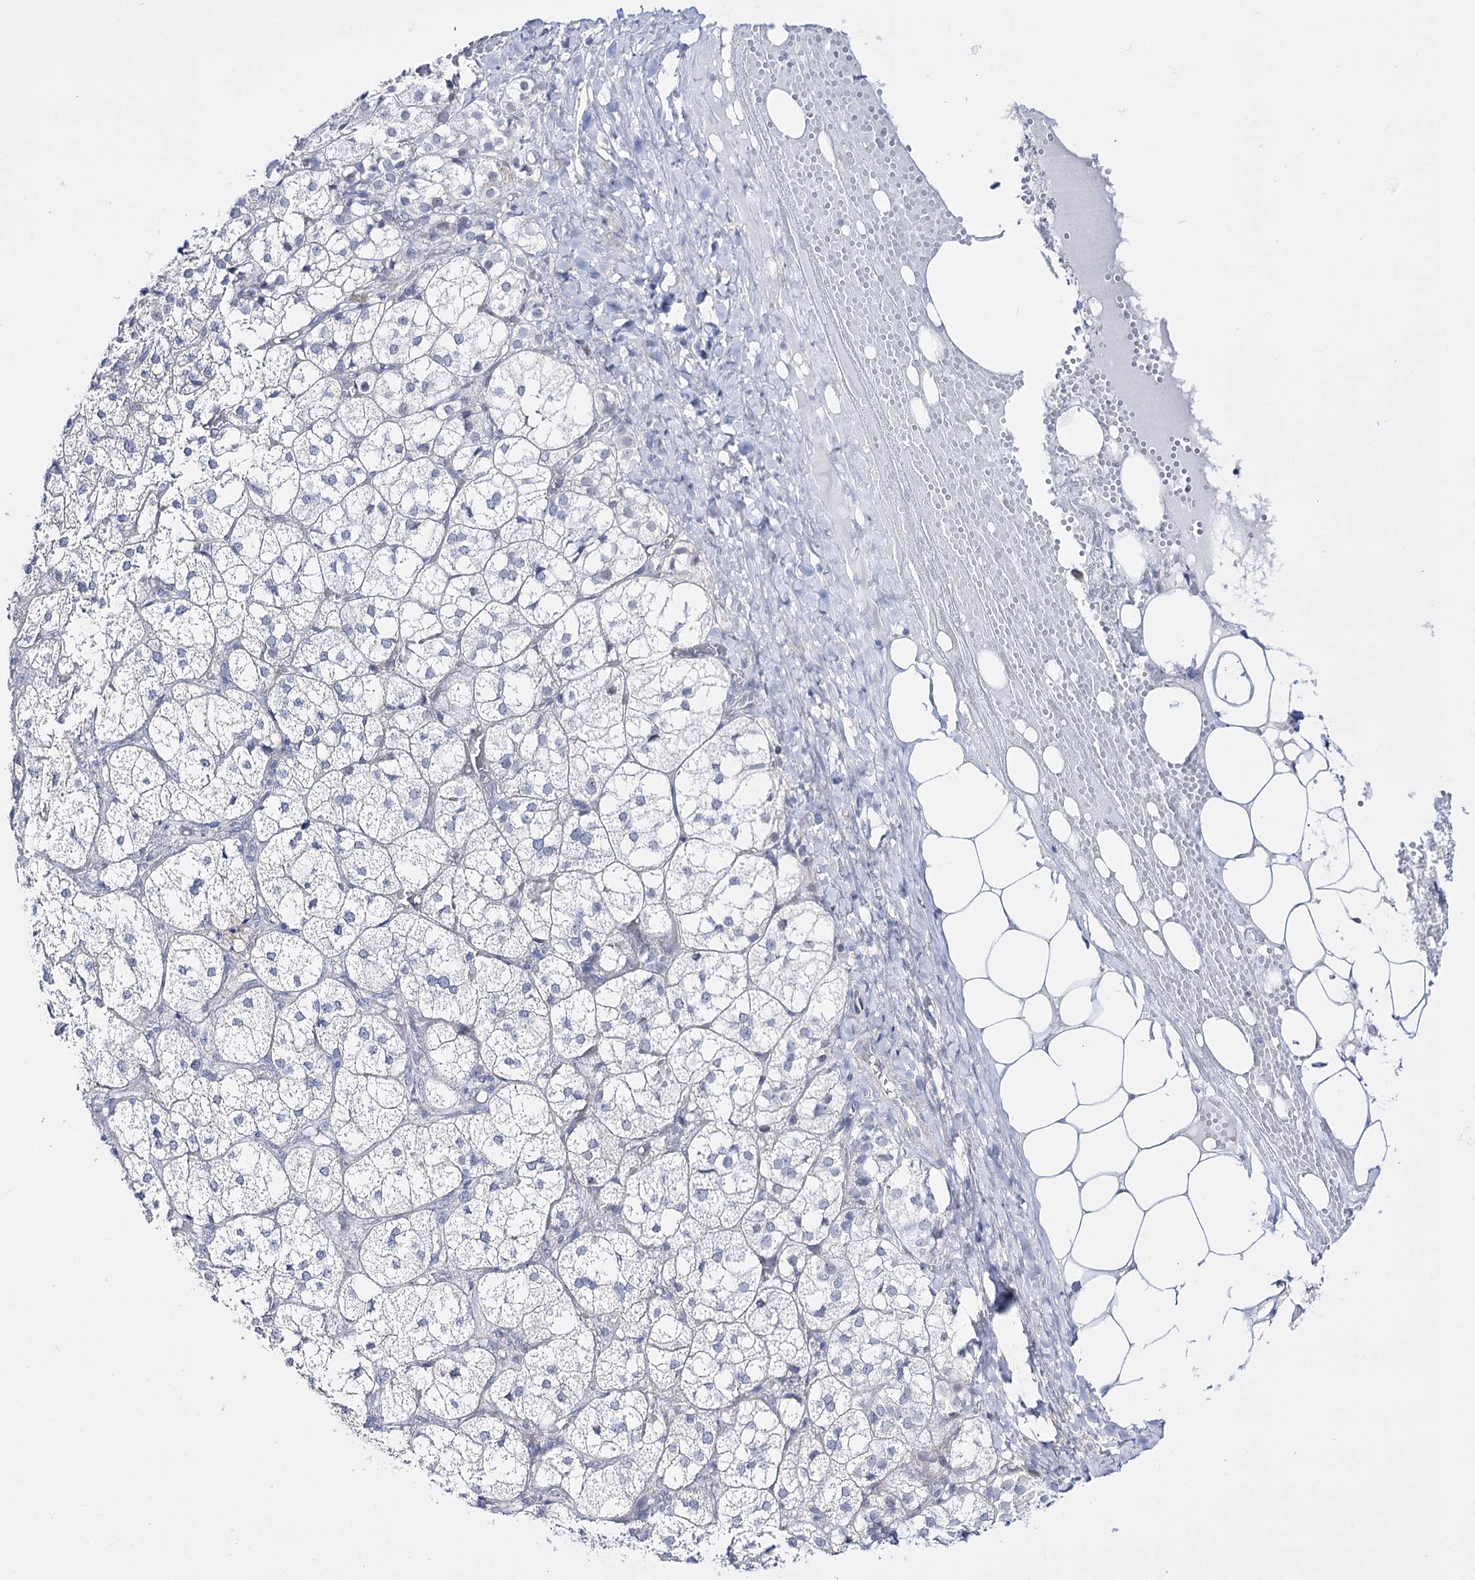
{"staining": {"intensity": "negative", "quantity": "none", "location": "none"}, "tissue": "adrenal gland", "cell_type": "Glandular cells", "image_type": "normal", "snomed": [{"axis": "morphology", "description": "Normal tissue, NOS"}, {"axis": "topography", "description": "Adrenal gland"}], "caption": "Immunohistochemistry (IHC) histopathology image of benign human adrenal gland stained for a protein (brown), which exhibits no staining in glandular cells.", "gene": "RBM15B", "patient": {"sex": "female", "age": 61}}